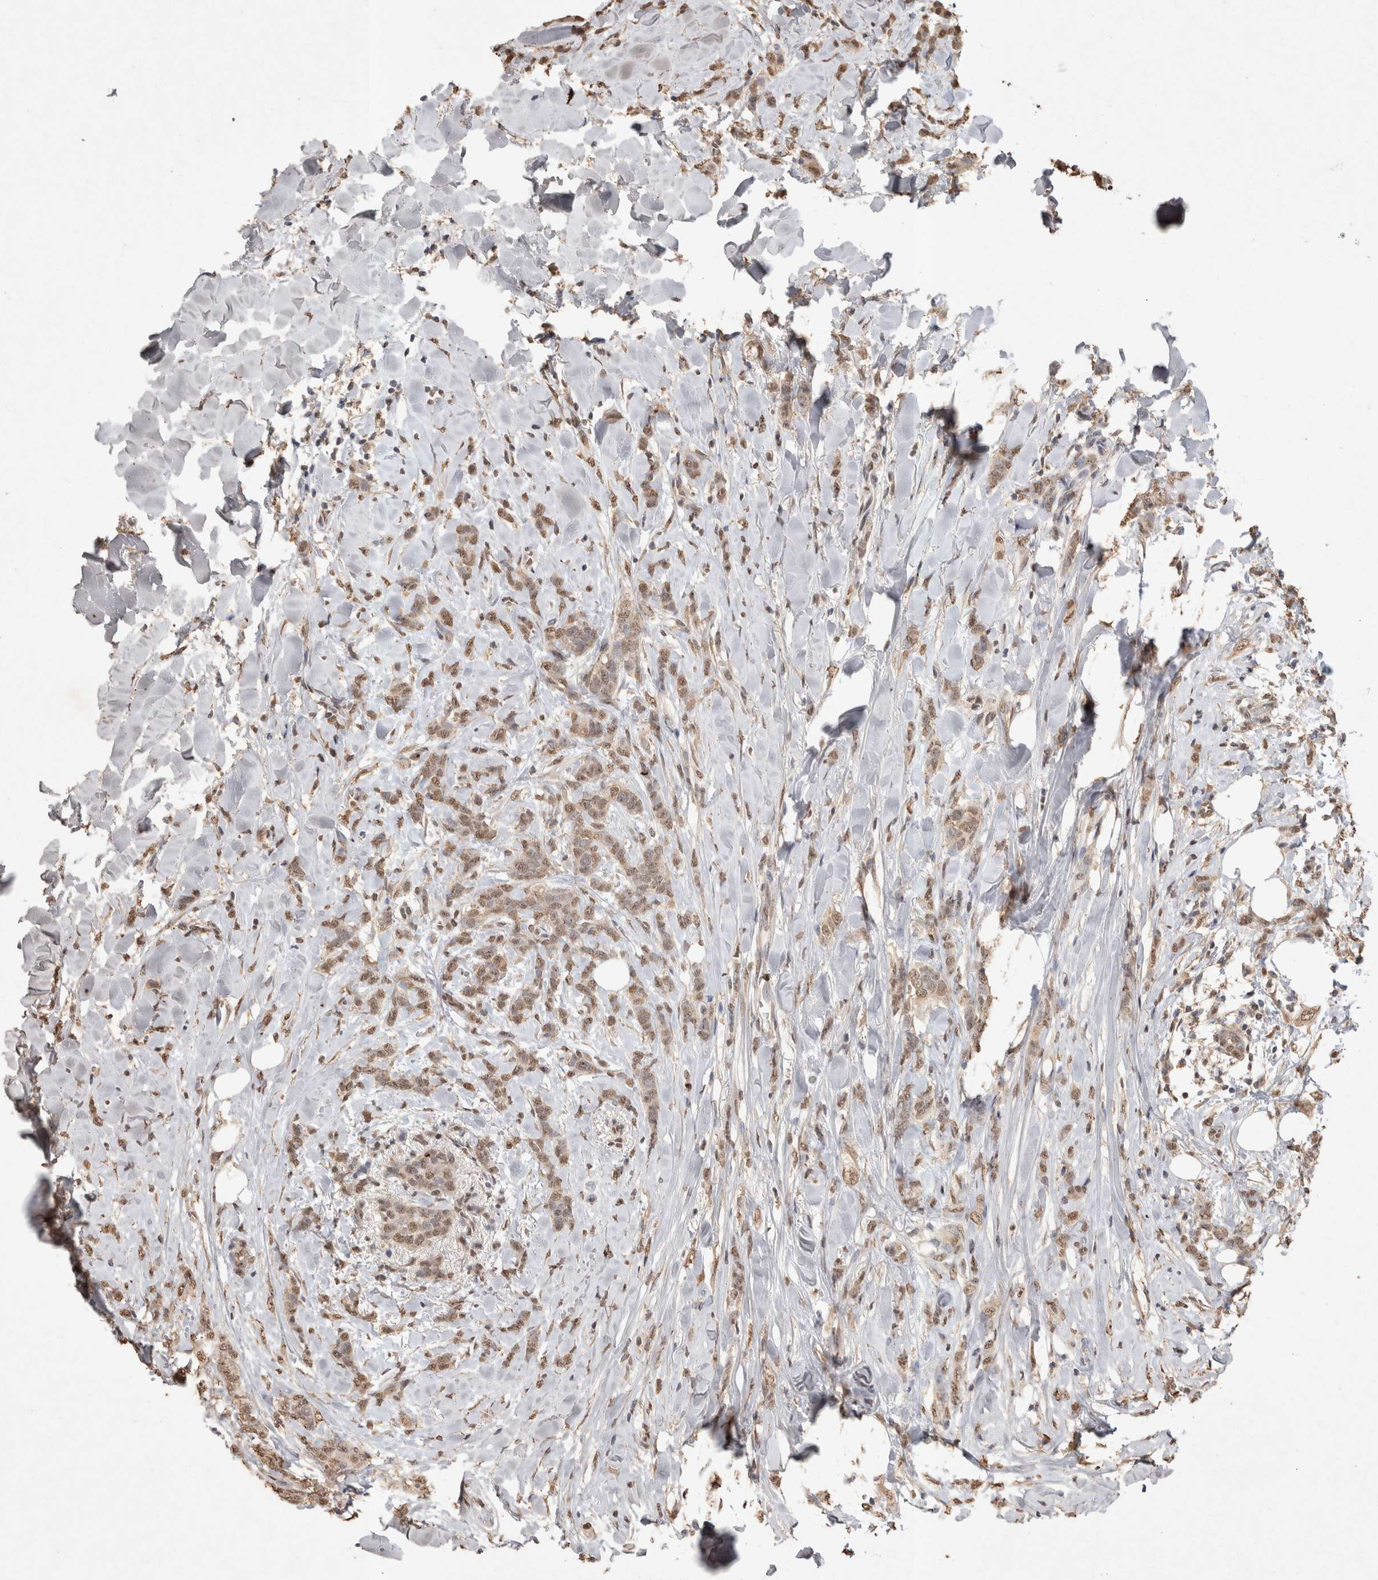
{"staining": {"intensity": "weak", "quantity": ">75%", "location": "nuclear"}, "tissue": "breast cancer", "cell_type": "Tumor cells", "image_type": "cancer", "snomed": [{"axis": "morphology", "description": "Lobular carcinoma"}, {"axis": "topography", "description": "Skin"}, {"axis": "topography", "description": "Breast"}], "caption": "Lobular carcinoma (breast) was stained to show a protein in brown. There is low levels of weak nuclear positivity in approximately >75% of tumor cells.", "gene": "MLX", "patient": {"sex": "female", "age": 46}}